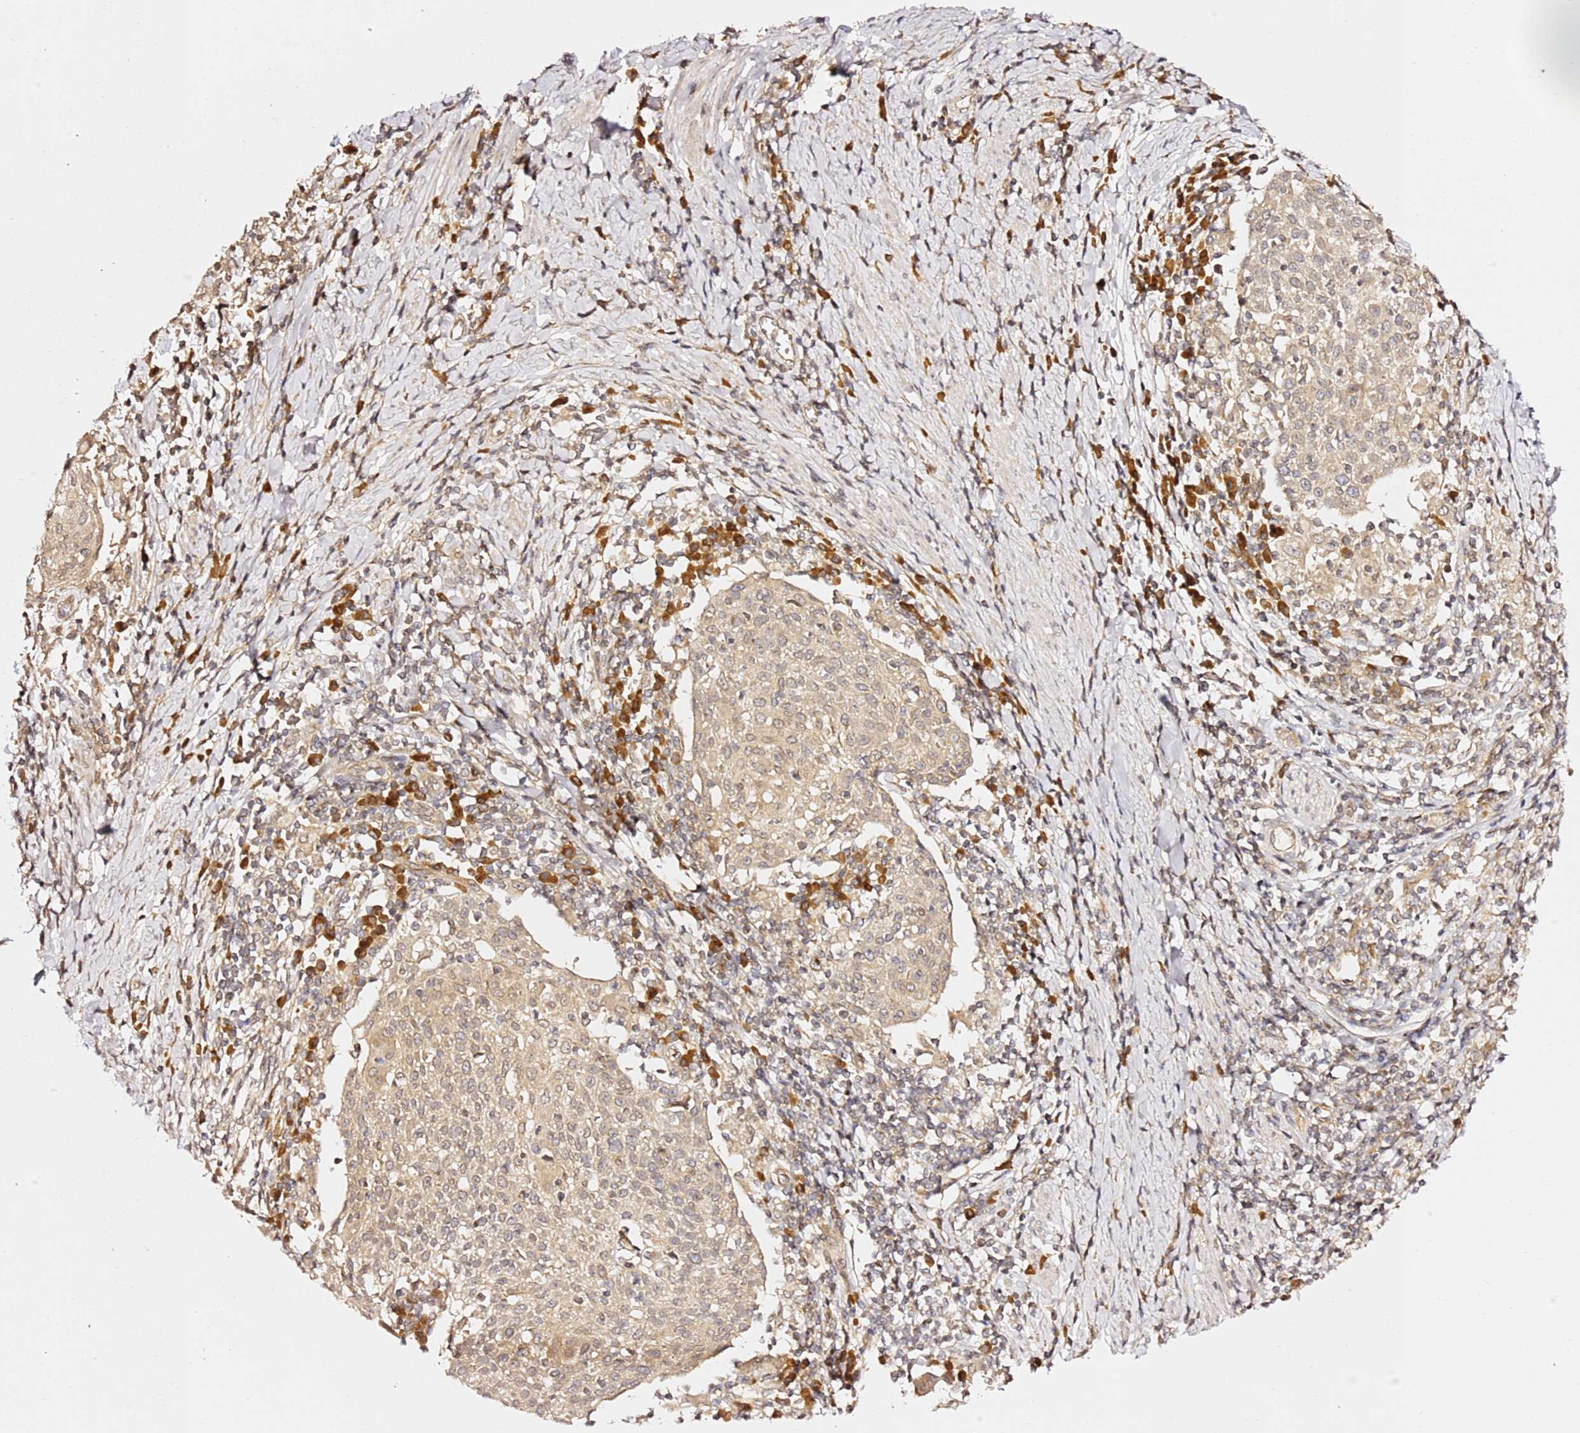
{"staining": {"intensity": "weak", "quantity": ">75%", "location": "cytoplasmic/membranous"}, "tissue": "cervical cancer", "cell_type": "Tumor cells", "image_type": "cancer", "snomed": [{"axis": "morphology", "description": "Squamous cell carcinoma, NOS"}, {"axis": "topography", "description": "Cervix"}], "caption": "Cervical squamous cell carcinoma stained with a protein marker shows weak staining in tumor cells.", "gene": "OSBPL2", "patient": {"sex": "female", "age": 52}}